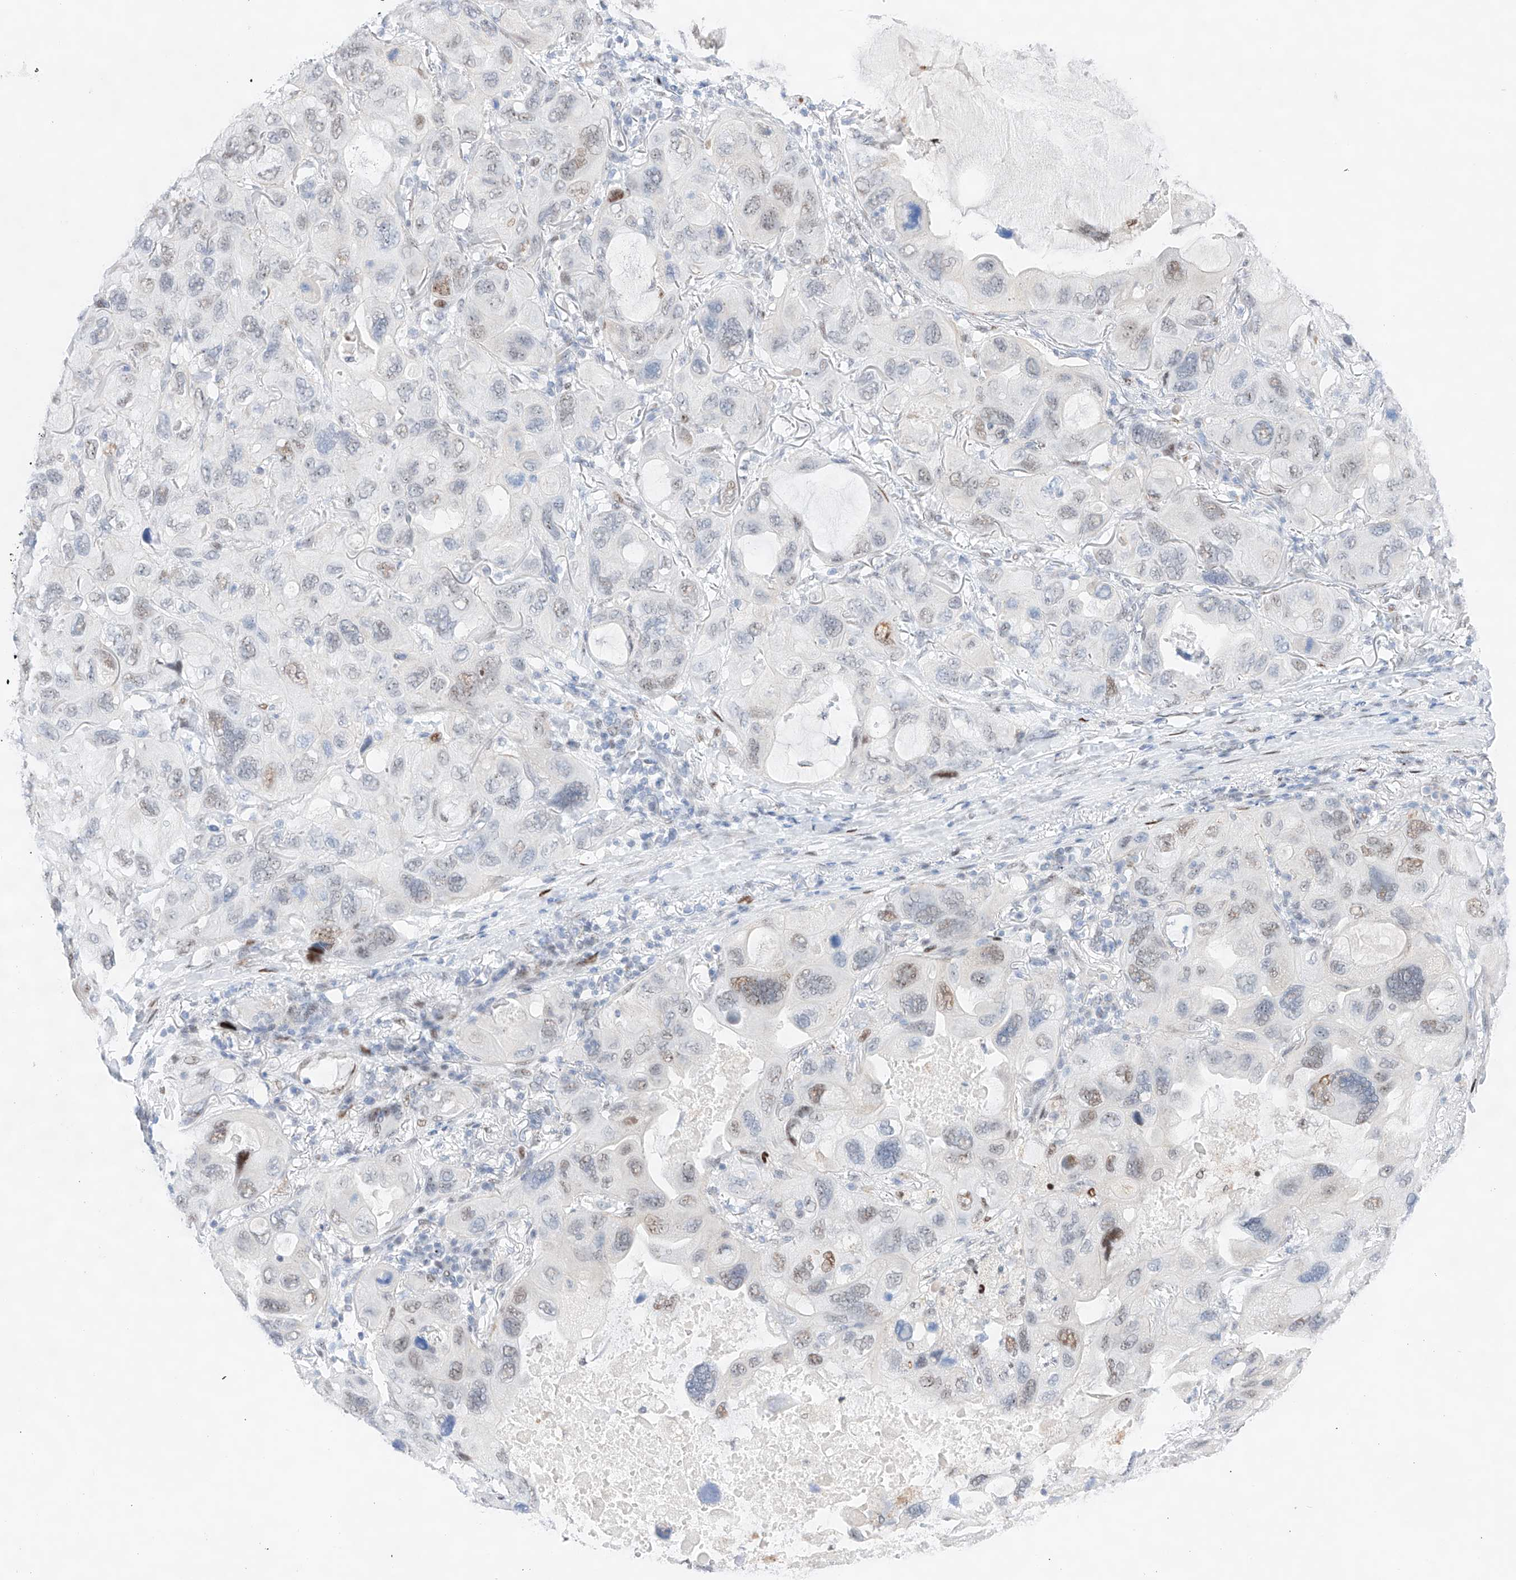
{"staining": {"intensity": "weak", "quantity": "<25%", "location": "nuclear"}, "tissue": "lung cancer", "cell_type": "Tumor cells", "image_type": "cancer", "snomed": [{"axis": "morphology", "description": "Squamous cell carcinoma, NOS"}, {"axis": "topography", "description": "Lung"}], "caption": "This is an IHC image of human lung cancer. There is no expression in tumor cells.", "gene": "NT5C3B", "patient": {"sex": "female", "age": 73}}